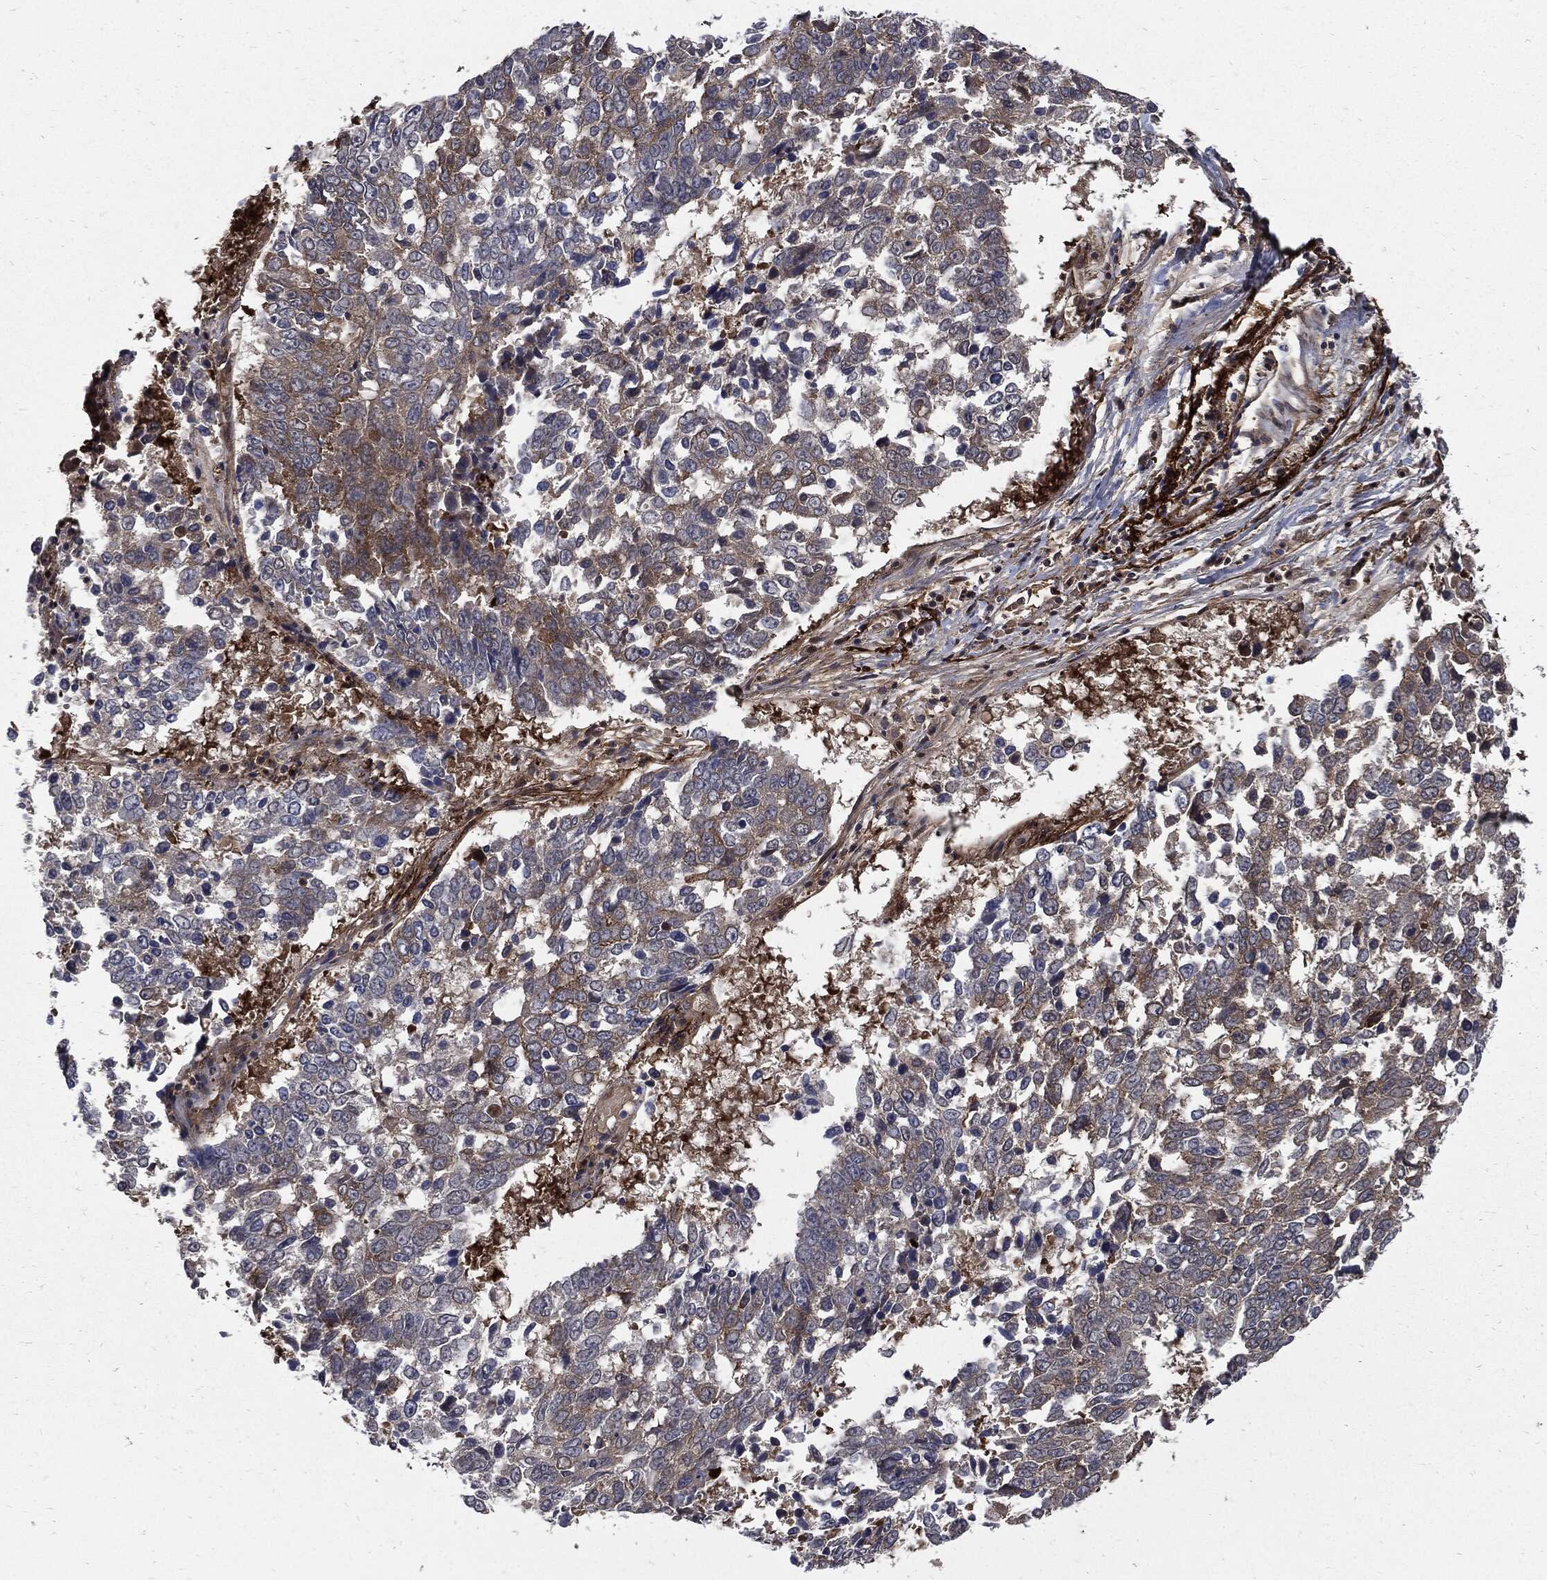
{"staining": {"intensity": "strong", "quantity": "<25%", "location": "cytoplasmic/membranous"}, "tissue": "lung cancer", "cell_type": "Tumor cells", "image_type": "cancer", "snomed": [{"axis": "morphology", "description": "Squamous cell carcinoma, NOS"}, {"axis": "topography", "description": "Lung"}], "caption": "Squamous cell carcinoma (lung) stained with a protein marker shows strong staining in tumor cells.", "gene": "CLU", "patient": {"sex": "male", "age": 82}}